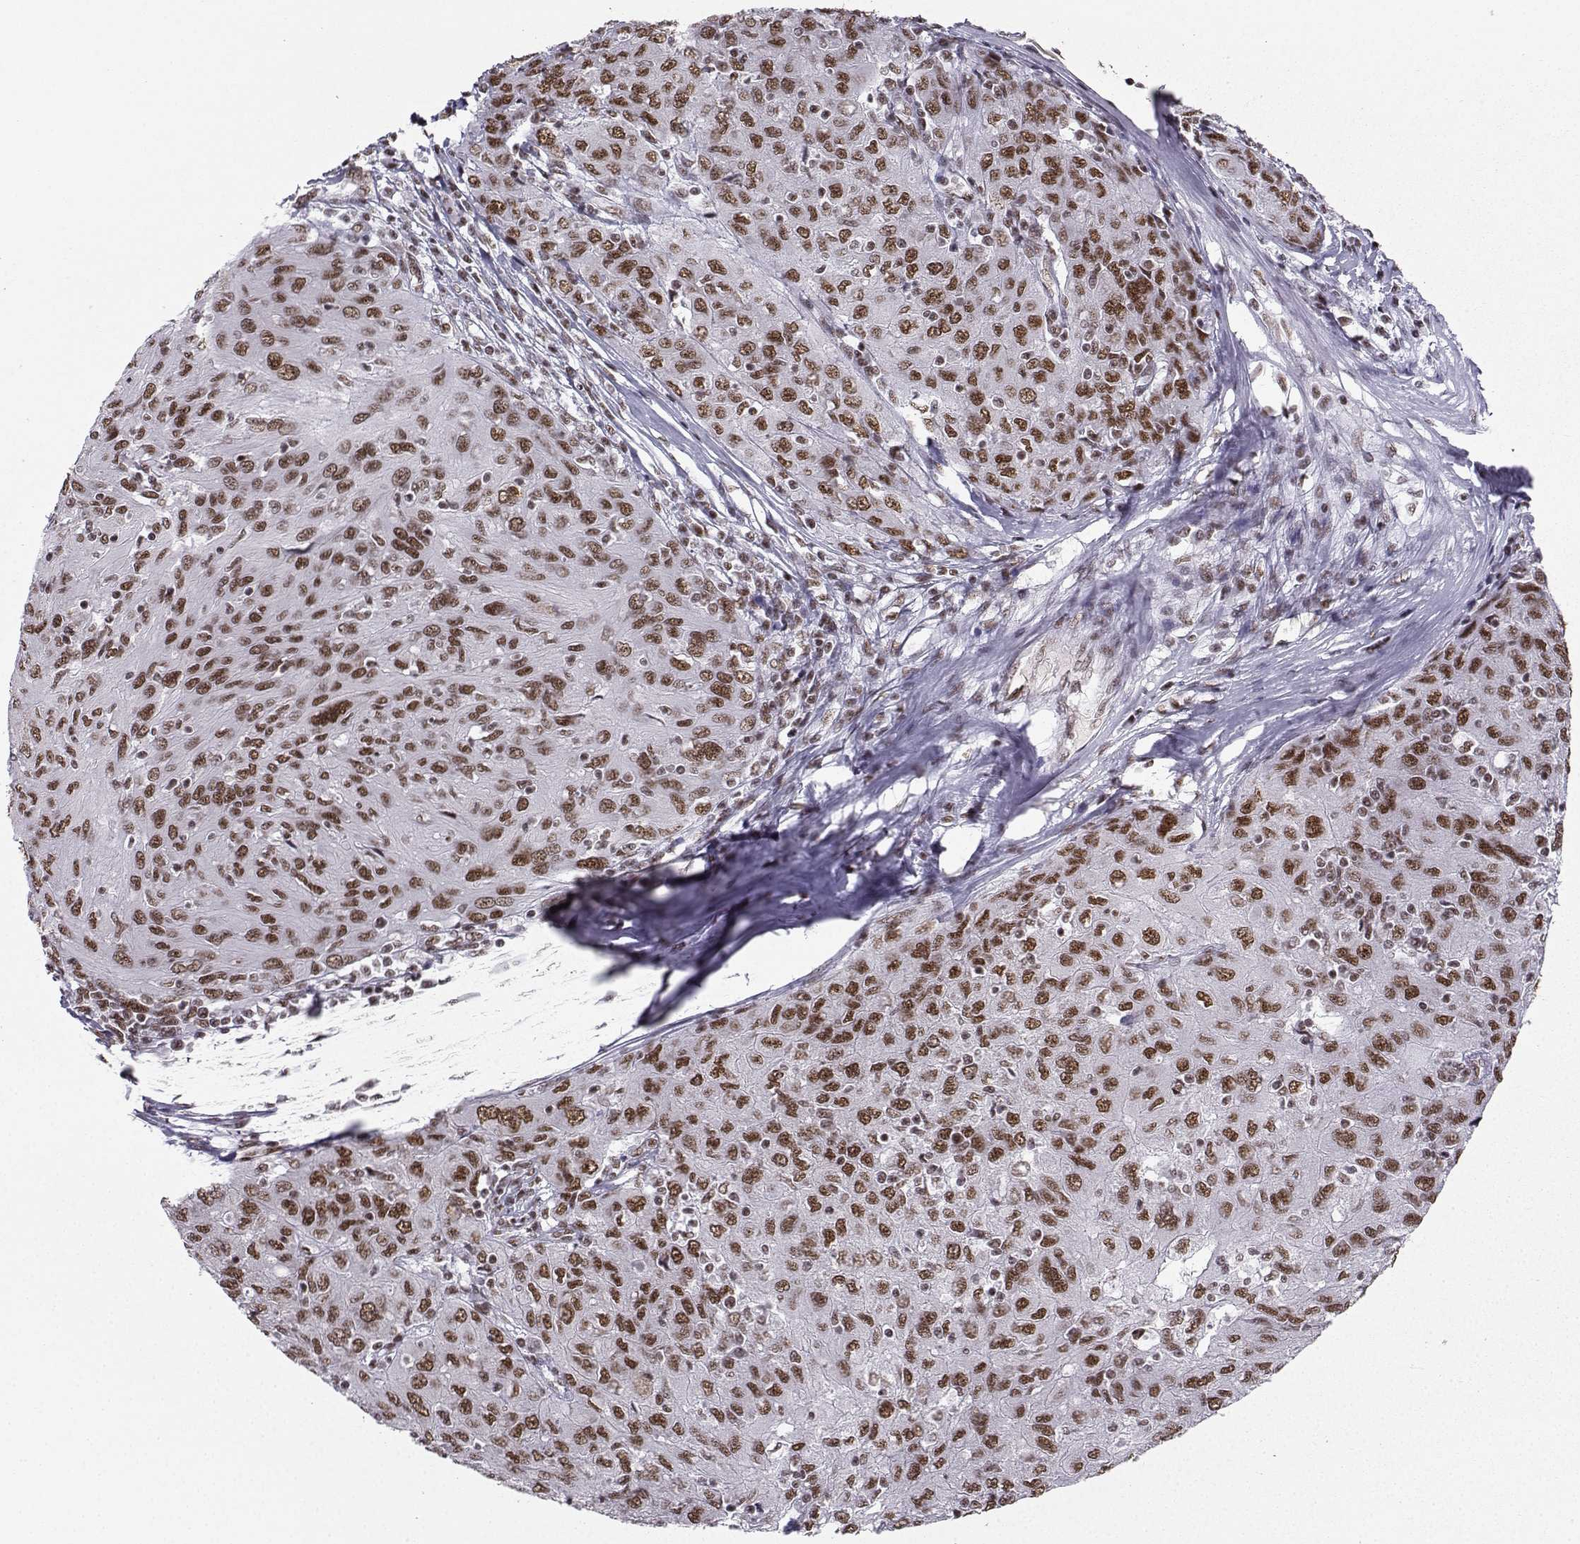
{"staining": {"intensity": "moderate", "quantity": ">75%", "location": "nuclear"}, "tissue": "ovarian cancer", "cell_type": "Tumor cells", "image_type": "cancer", "snomed": [{"axis": "morphology", "description": "Carcinoma, endometroid"}, {"axis": "topography", "description": "Ovary"}], "caption": "Endometroid carcinoma (ovarian) stained with IHC demonstrates moderate nuclear positivity in about >75% of tumor cells.", "gene": "SNRPB2", "patient": {"sex": "female", "age": 50}}